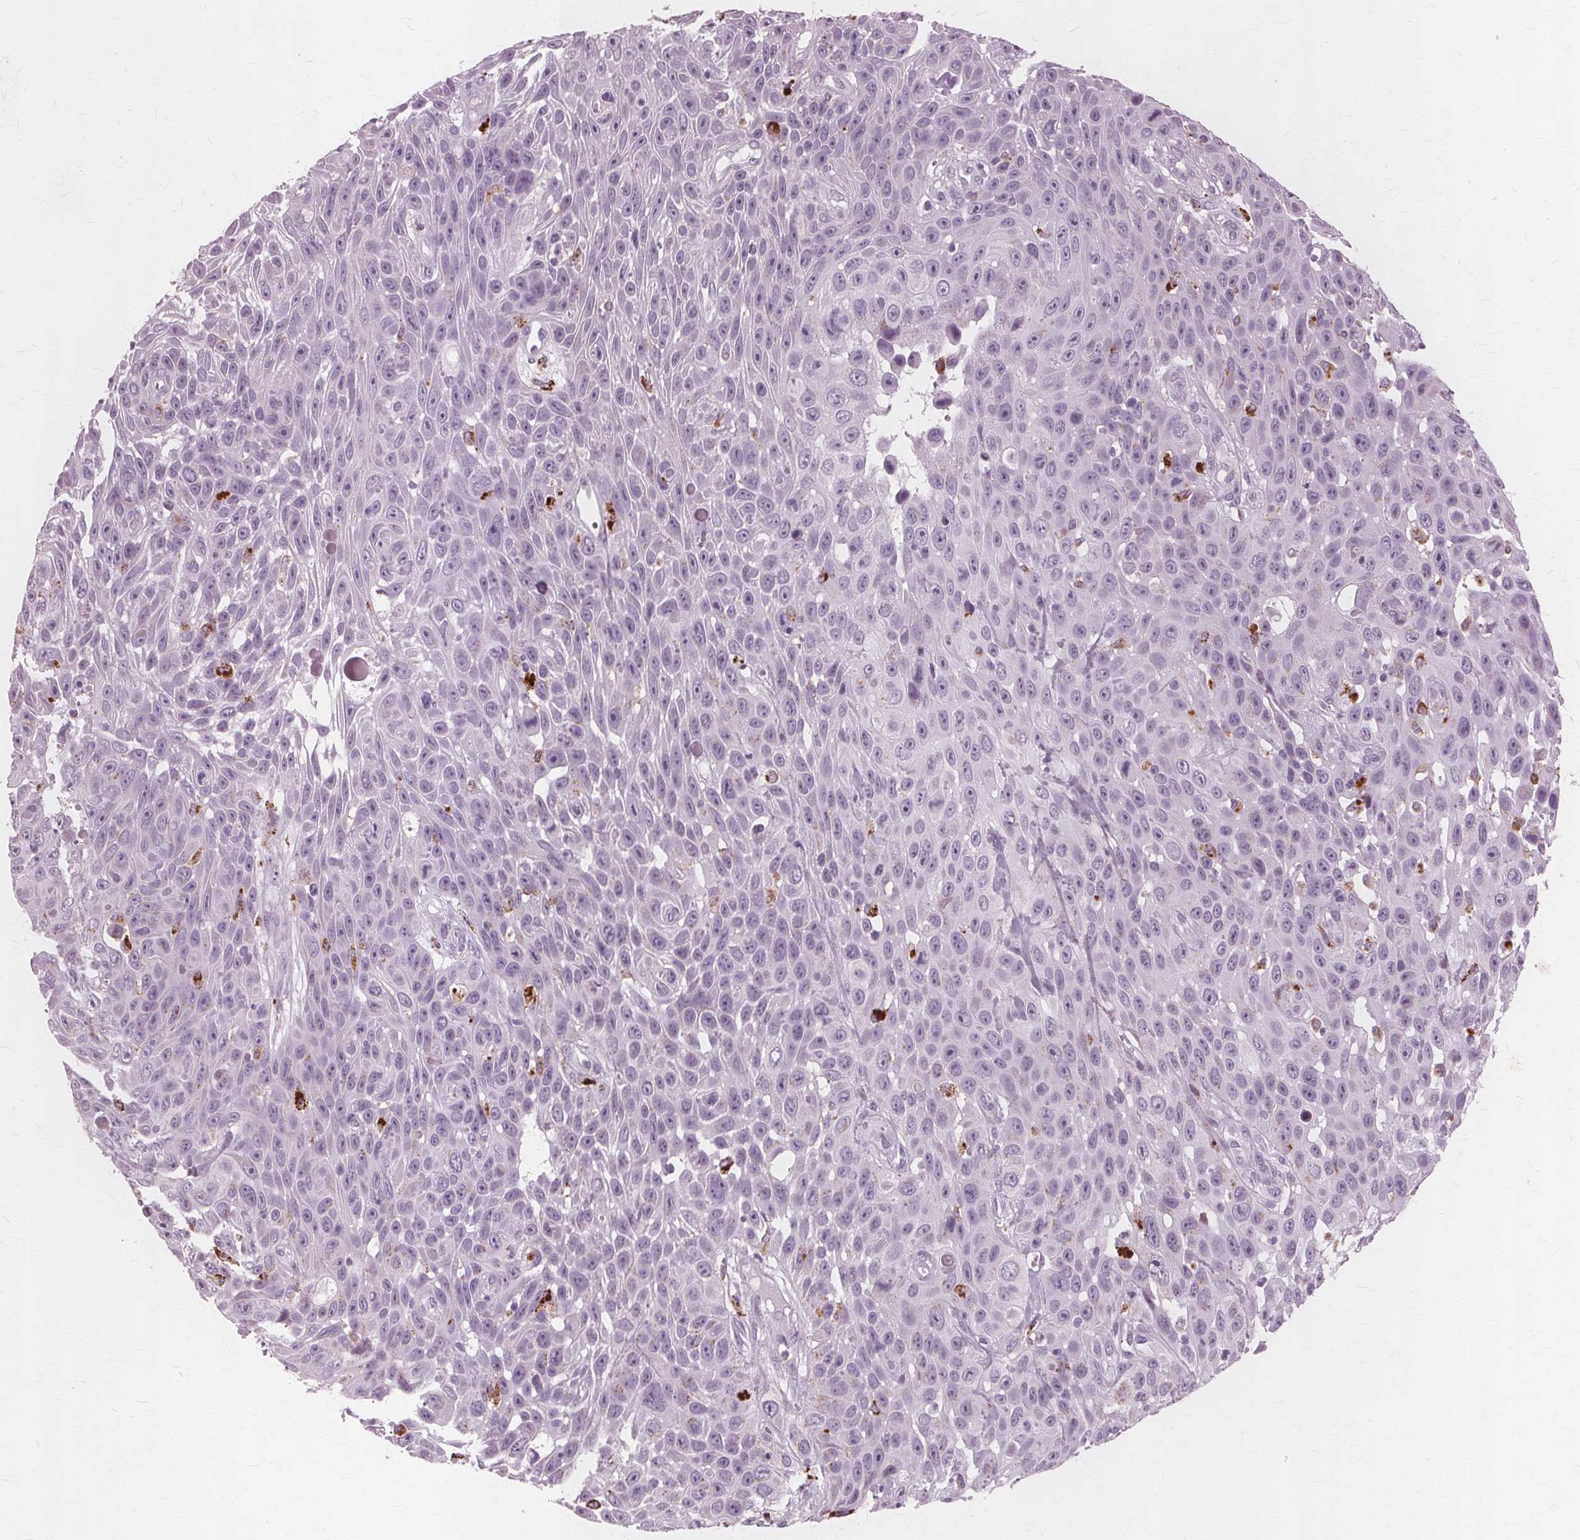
{"staining": {"intensity": "negative", "quantity": "none", "location": "none"}, "tissue": "skin cancer", "cell_type": "Tumor cells", "image_type": "cancer", "snomed": [{"axis": "morphology", "description": "Squamous cell carcinoma, NOS"}, {"axis": "topography", "description": "Skin"}], "caption": "Immunohistochemistry (IHC) micrograph of human skin cancer (squamous cell carcinoma) stained for a protein (brown), which reveals no staining in tumor cells.", "gene": "DNASE2", "patient": {"sex": "male", "age": 82}}